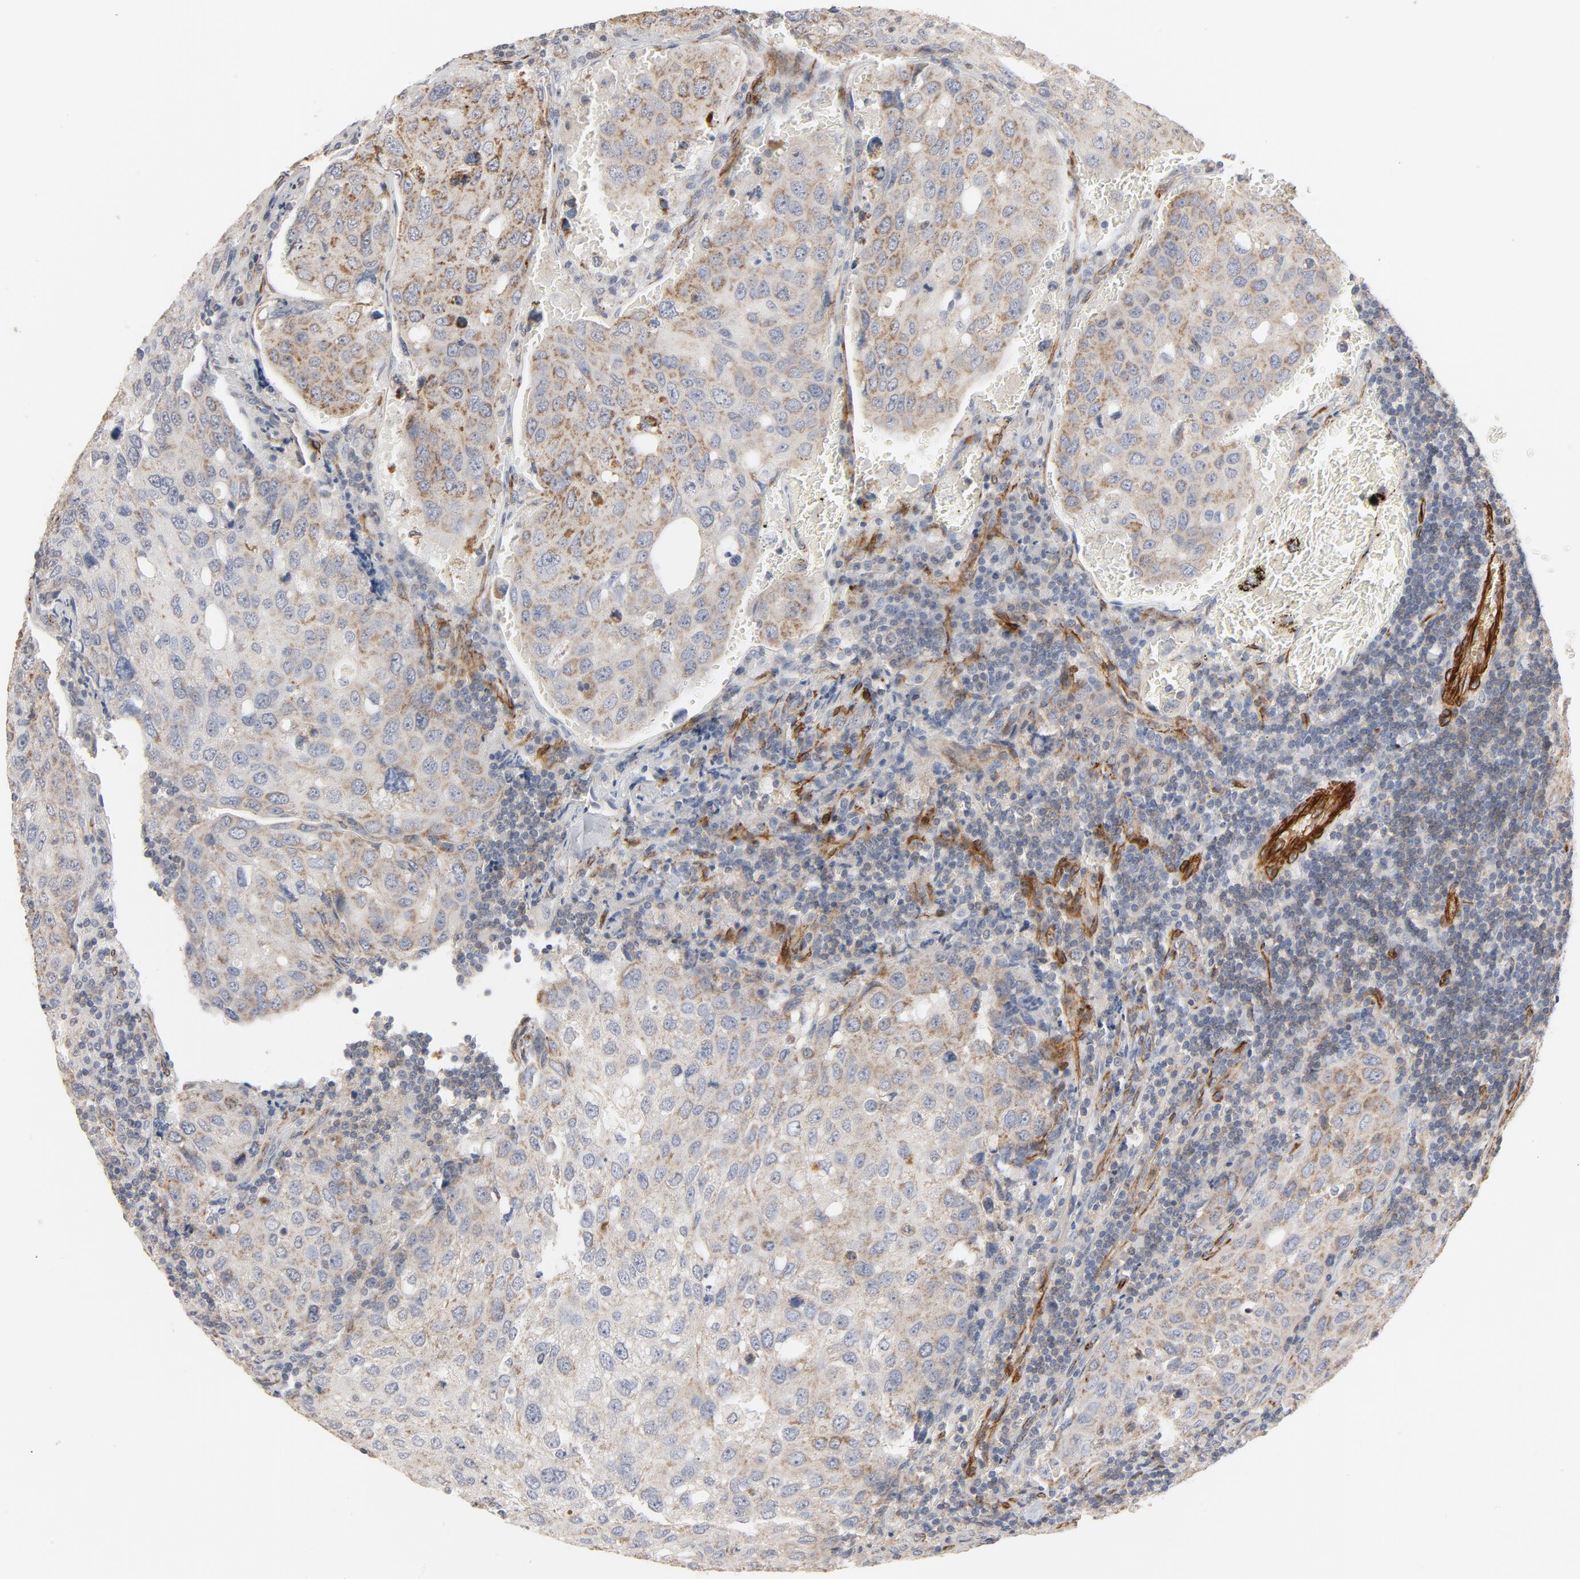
{"staining": {"intensity": "weak", "quantity": "25%-75%", "location": "cytoplasmic/membranous"}, "tissue": "urothelial cancer", "cell_type": "Tumor cells", "image_type": "cancer", "snomed": [{"axis": "morphology", "description": "Urothelial carcinoma, High grade"}, {"axis": "topography", "description": "Lymph node"}, {"axis": "topography", "description": "Urinary bladder"}], "caption": "This image displays high-grade urothelial carcinoma stained with IHC to label a protein in brown. The cytoplasmic/membranous of tumor cells show weak positivity for the protein. Nuclei are counter-stained blue.", "gene": "GNG2", "patient": {"sex": "male", "age": 51}}